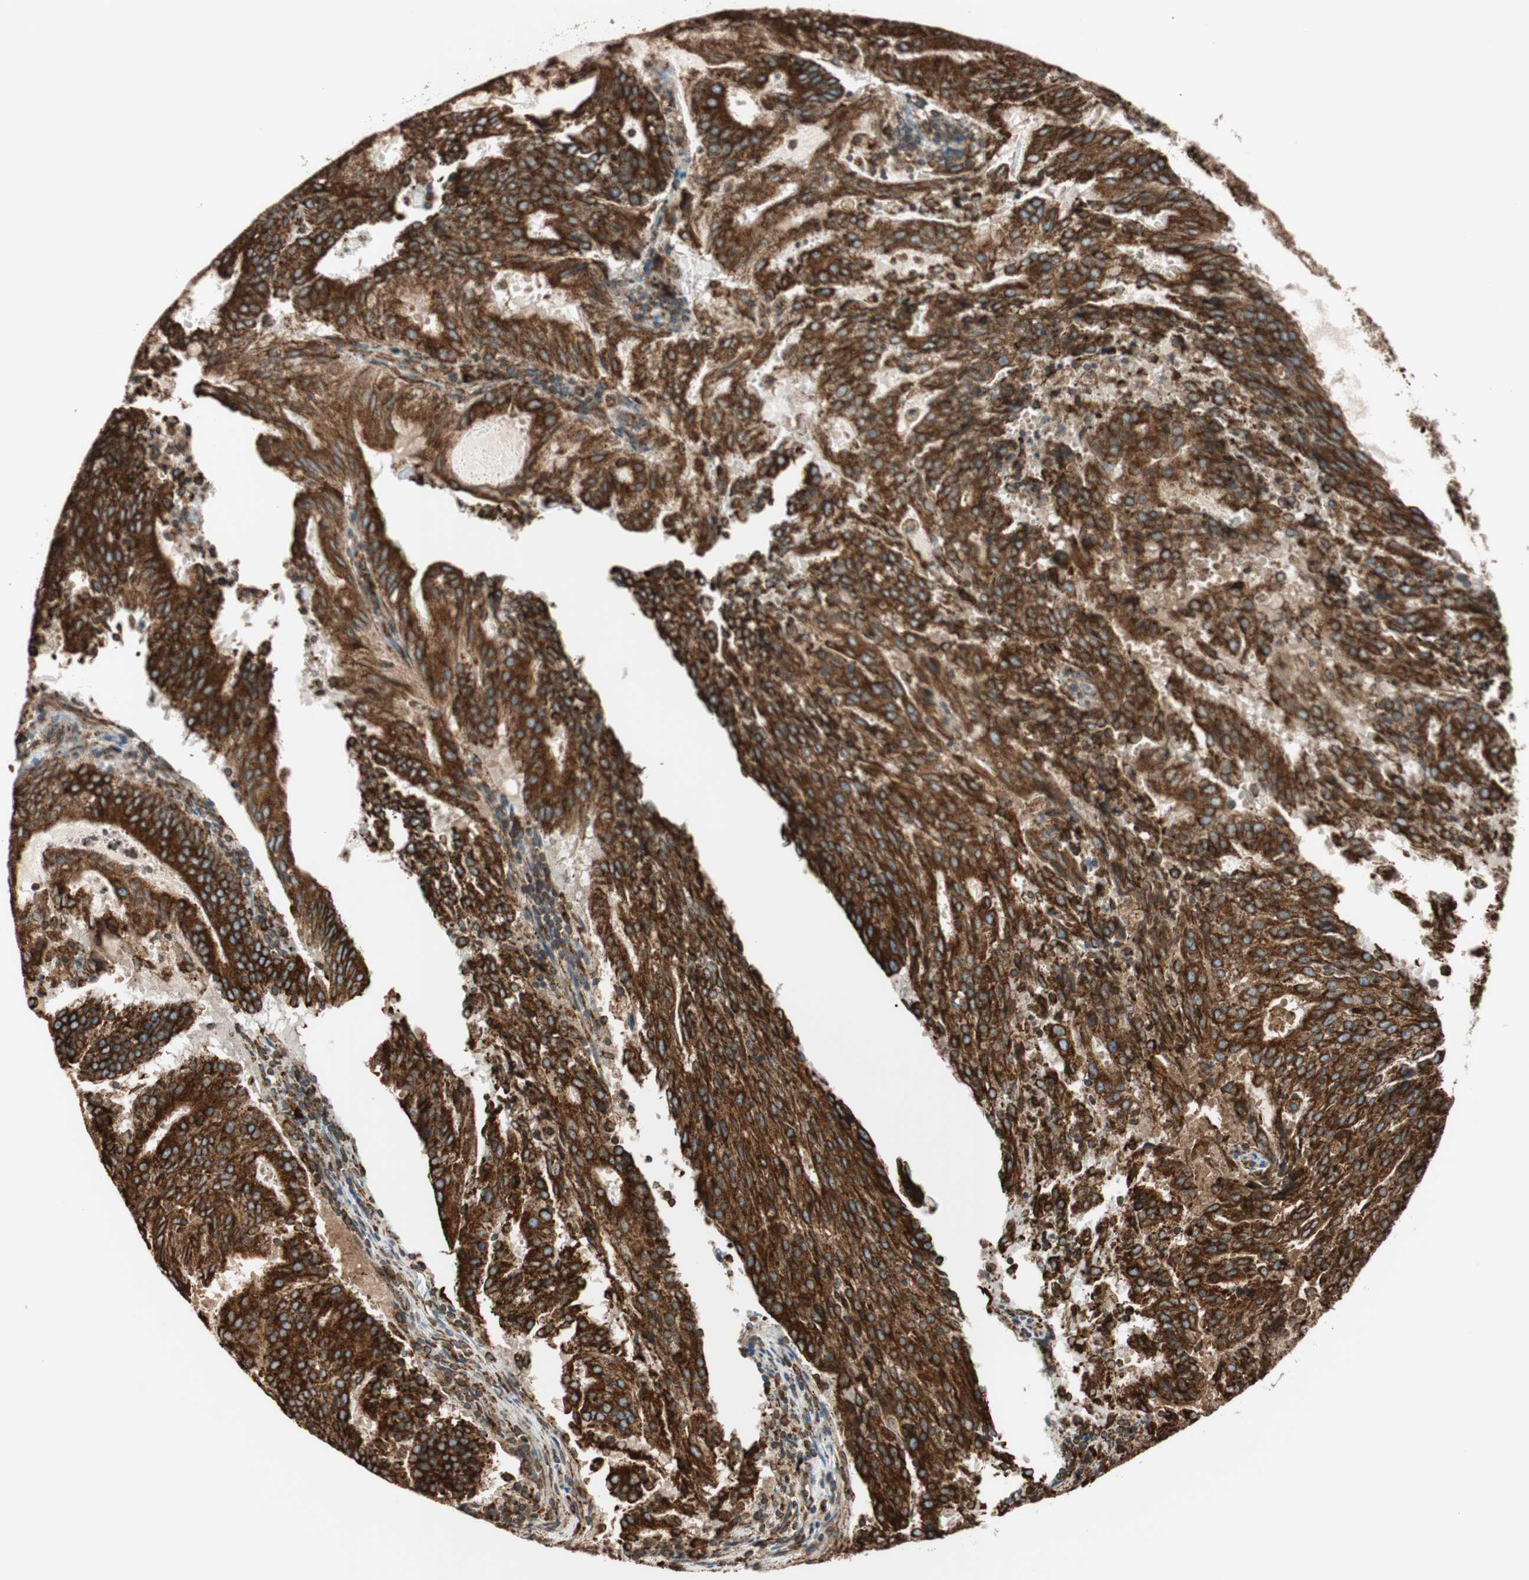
{"staining": {"intensity": "strong", "quantity": ">75%", "location": "cytoplasmic/membranous"}, "tissue": "cervical cancer", "cell_type": "Tumor cells", "image_type": "cancer", "snomed": [{"axis": "morphology", "description": "Adenocarcinoma, NOS"}, {"axis": "topography", "description": "Cervix"}], "caption": "Approximately >75% of tumor cells in human cervical adenocarcinoma display strong cytoplasmic/membranous protein staining as visualized by brown immunohistochemical staining.", "gene": "PRKCSH", "patient": {"sex": "female", "age": 44}}